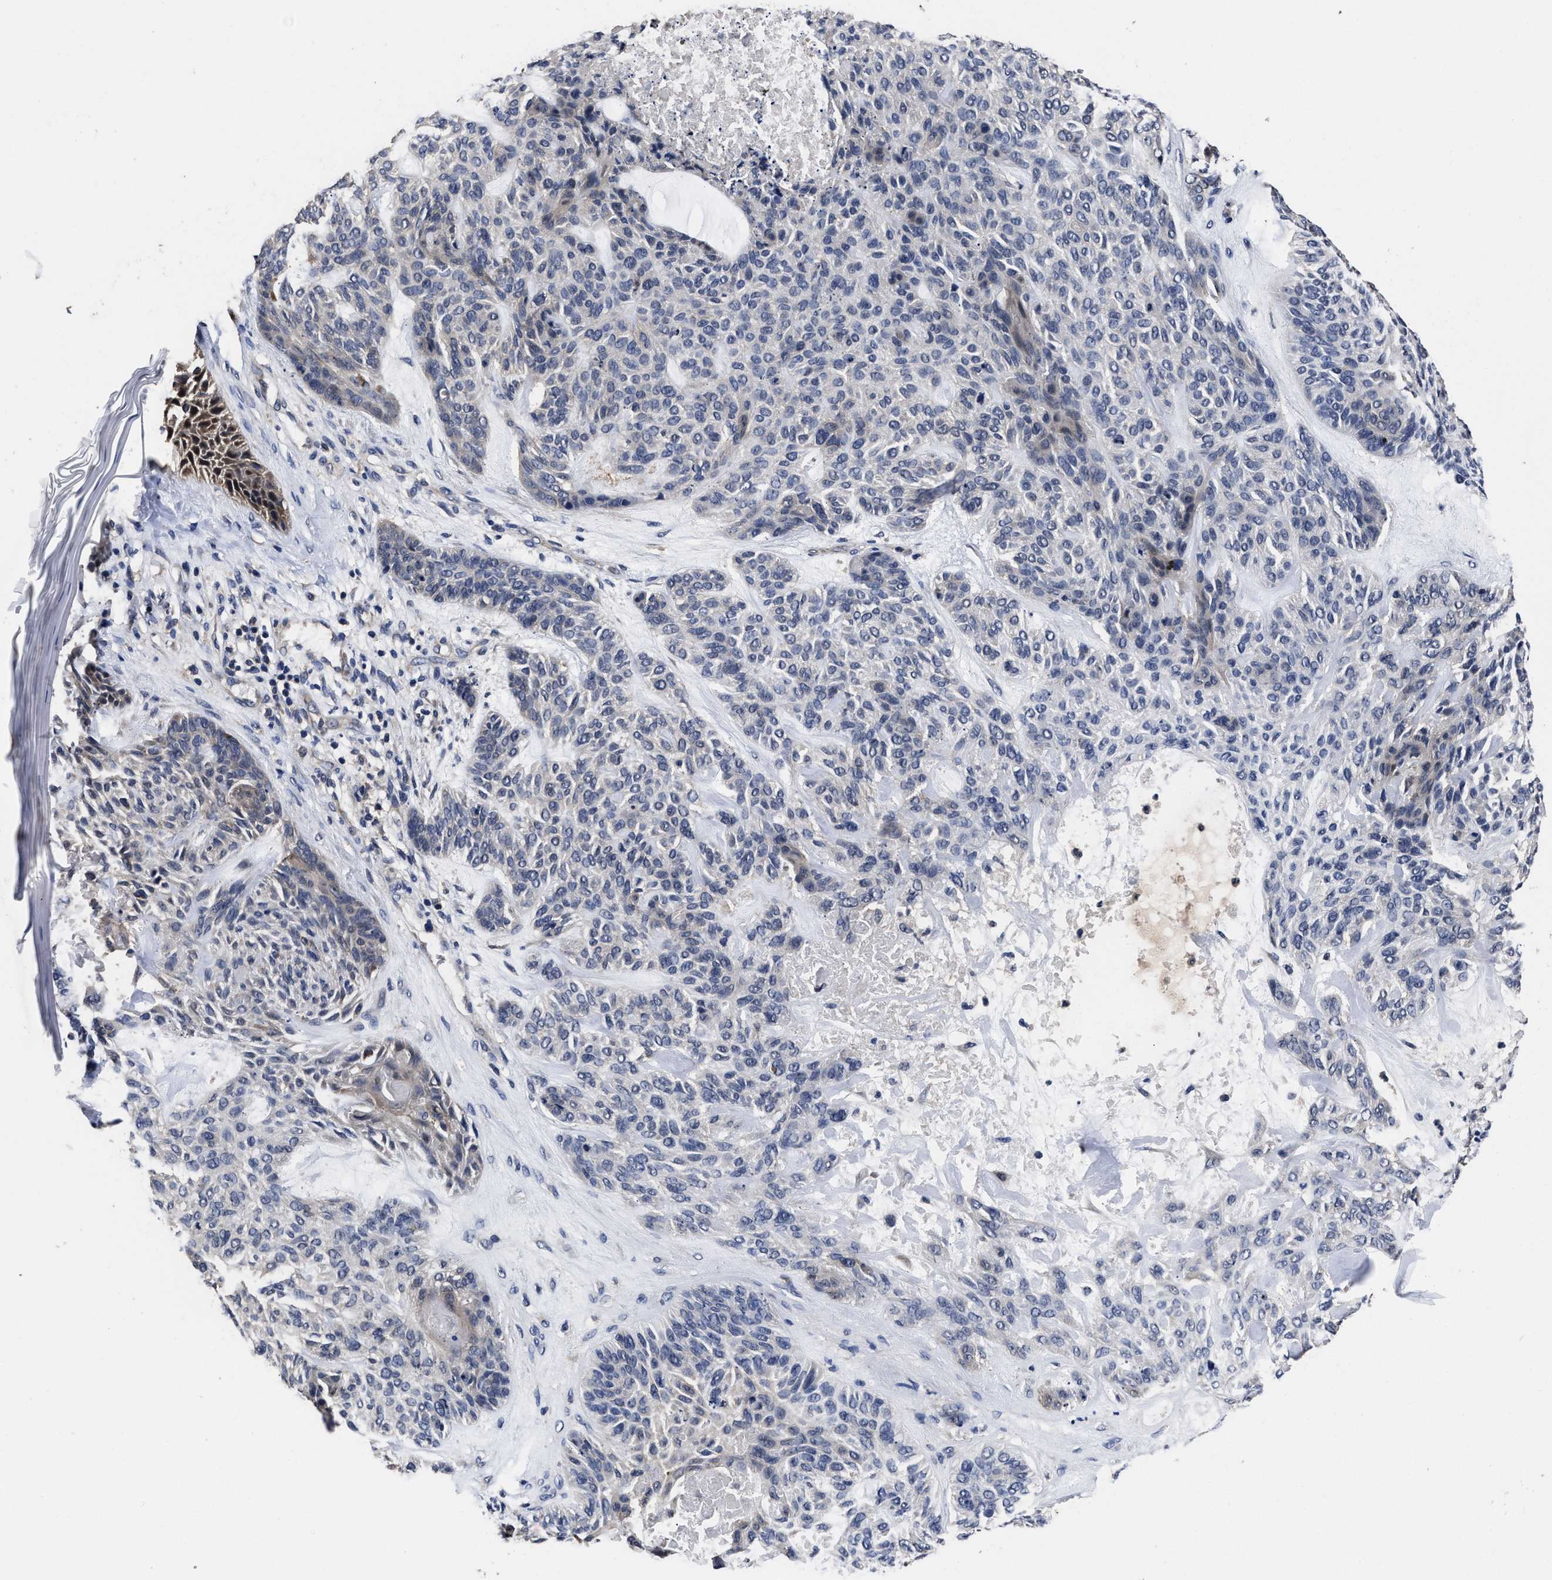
{"staining": {"intensity": "weak", "quantity": "<25%", "location": "cytoplasmic/membranous"}, "tissue": "skin cancer", "cell_type": "Tumor cells", "image_type": "cancer", "snomed": [{"axis": "morphology", "description": "Basal cell carcinoma"}, {"axis": "topography", "description": "Skin"}], "caption": "Tumor cells show no significant expression in skin cancer (basal cell carcinoma).", "gene": "SOCS5", "patient": {"sex": "male", "age": 55}}